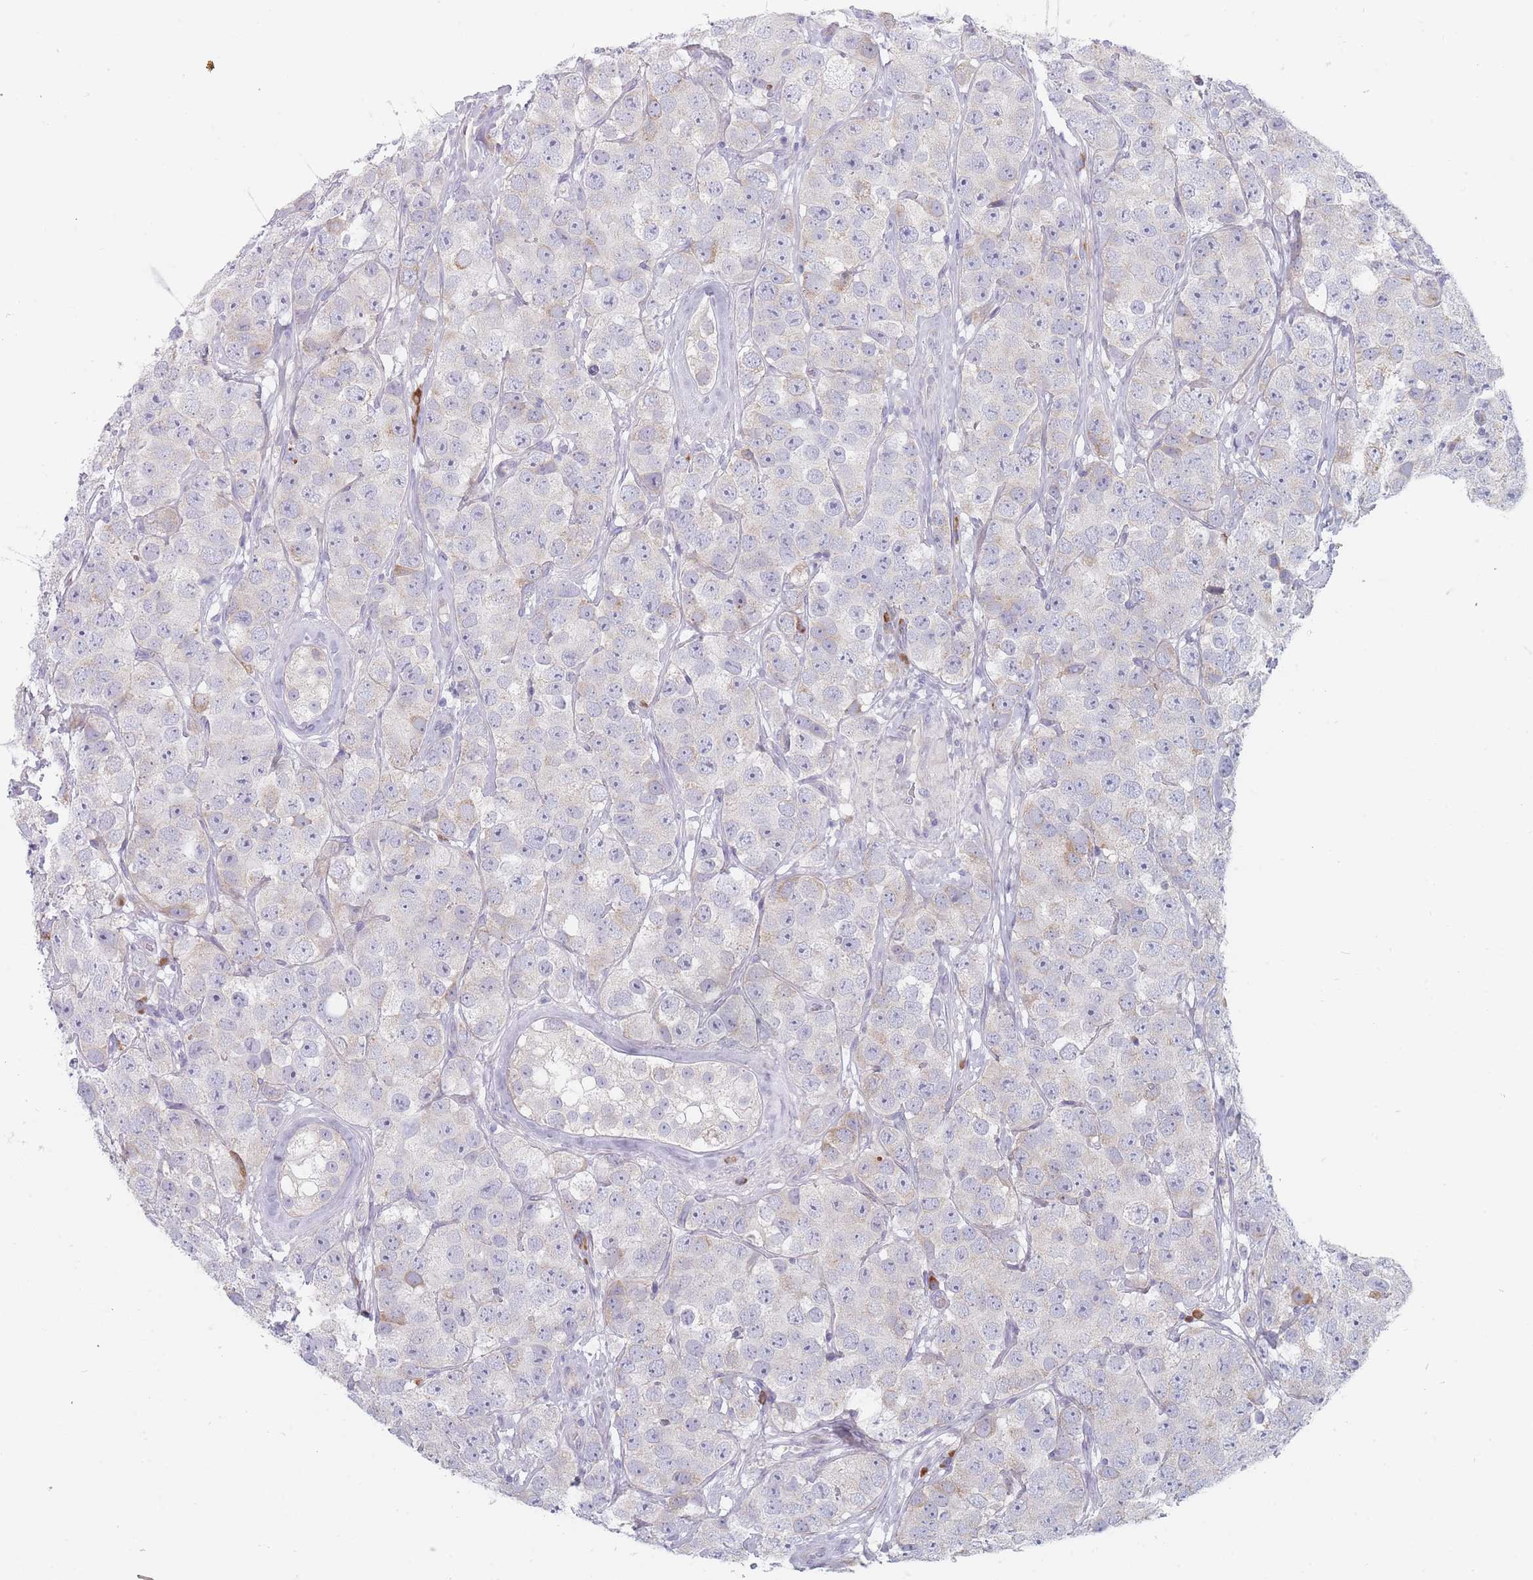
{"staining": {"intensity": "negative", "quantity": "none", "location": "none"}, "tissue": "testis cancer", "cell_type": "Tumor cells", "image_type": "cancer", "snomed": [{"axis": "morphology", "description": "Seminoma, NOS"}, {"axis": "topography", "description": "Testis"}], "caption": "Testis seminoma was stained to show a protein in brown. There is no significant expression in tumor cells.", "gene": "SPATS1", "patient": {"sex": "male", "age": 28}}